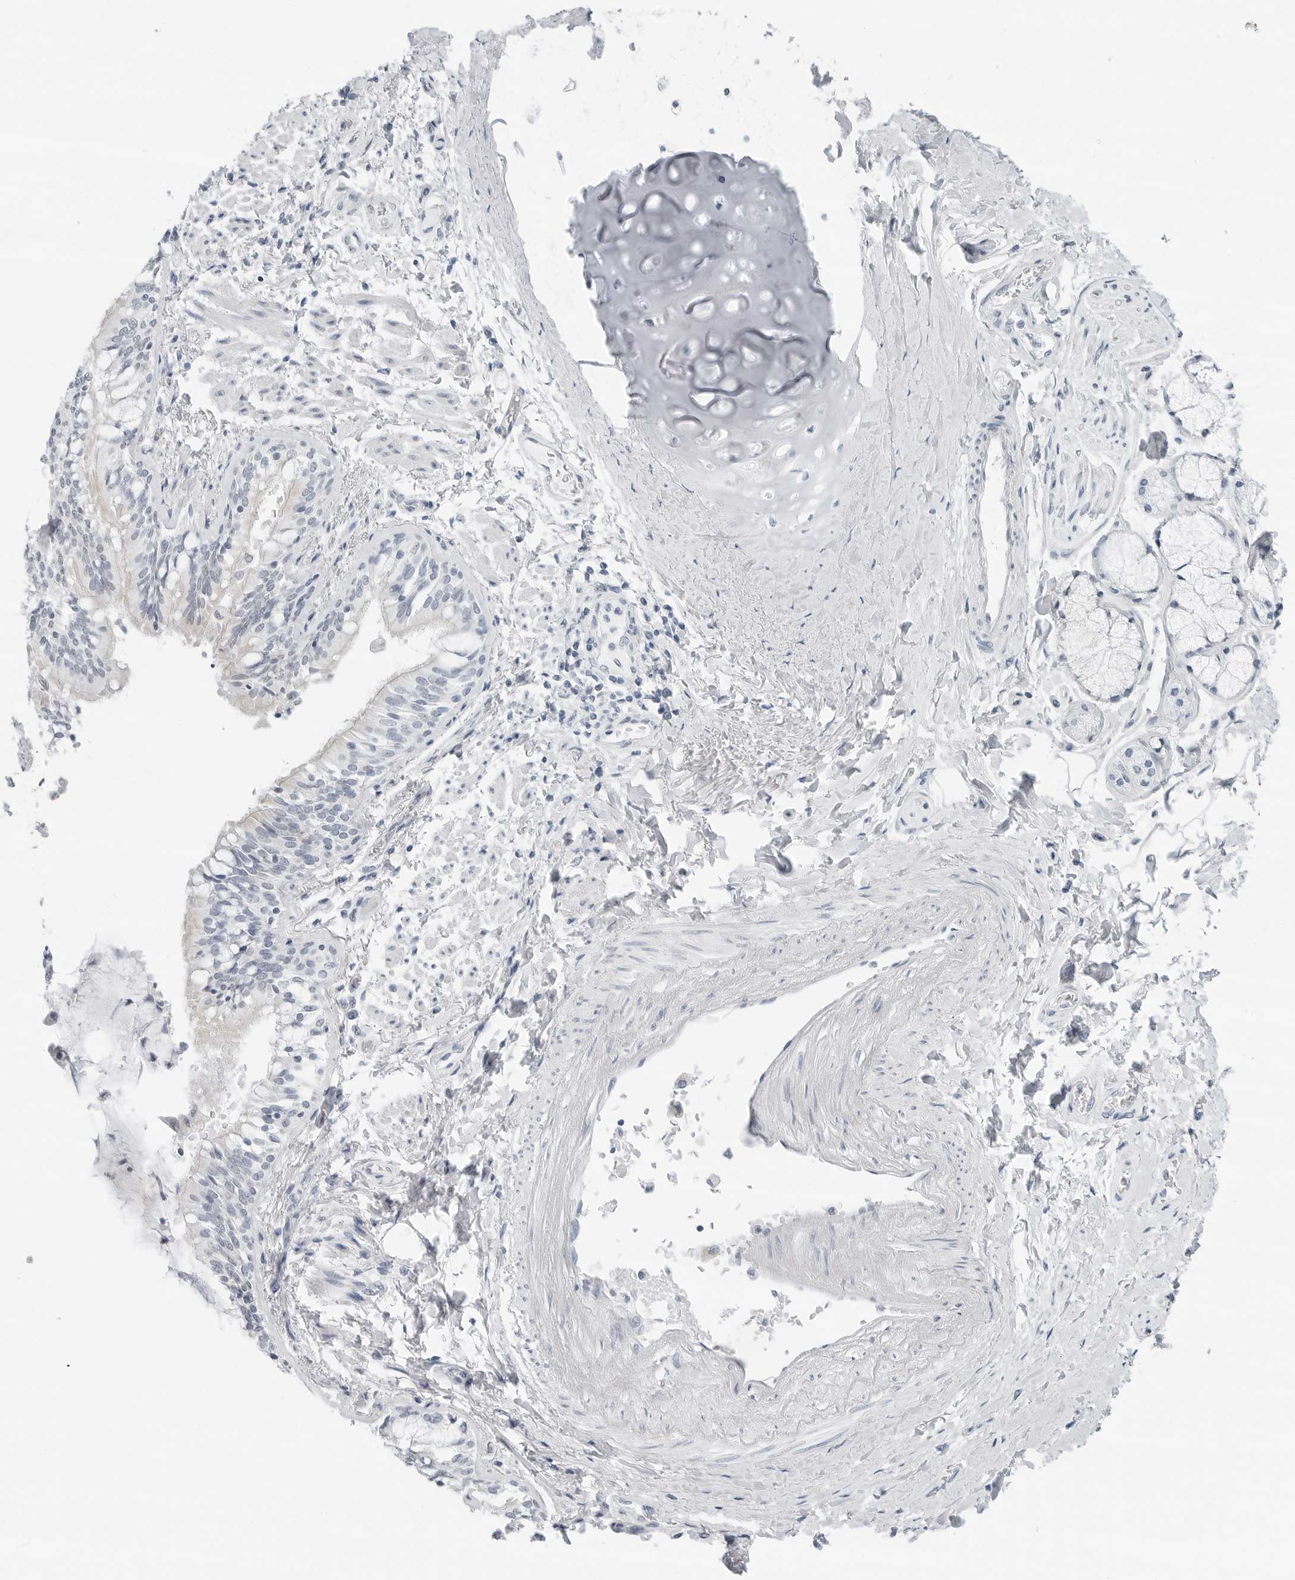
{"staining": {"intensity": "negative", "quantity": "none", "location": "none"}, "tissue": "bronchus", "cell_type": "Respiratory epithelial cells", "image_type": "normal", "snomed": [{"axis": "morphology", "description": "Normal tissue, NOS"}, {"axis": "morphology", "description": "Inflammation, NOS"}, {"axis": "topography", "description": "Lung"}], "caption": "This micrograph is of normal bronchus stained with immunohistochemistry (IHC) to label a protein in brown with the nuclei are counter-stained blue. There is no staining in respiratory epithelial cells.", "gene": "XIRP1", "patient": {"sex": "female", "age": 46}}